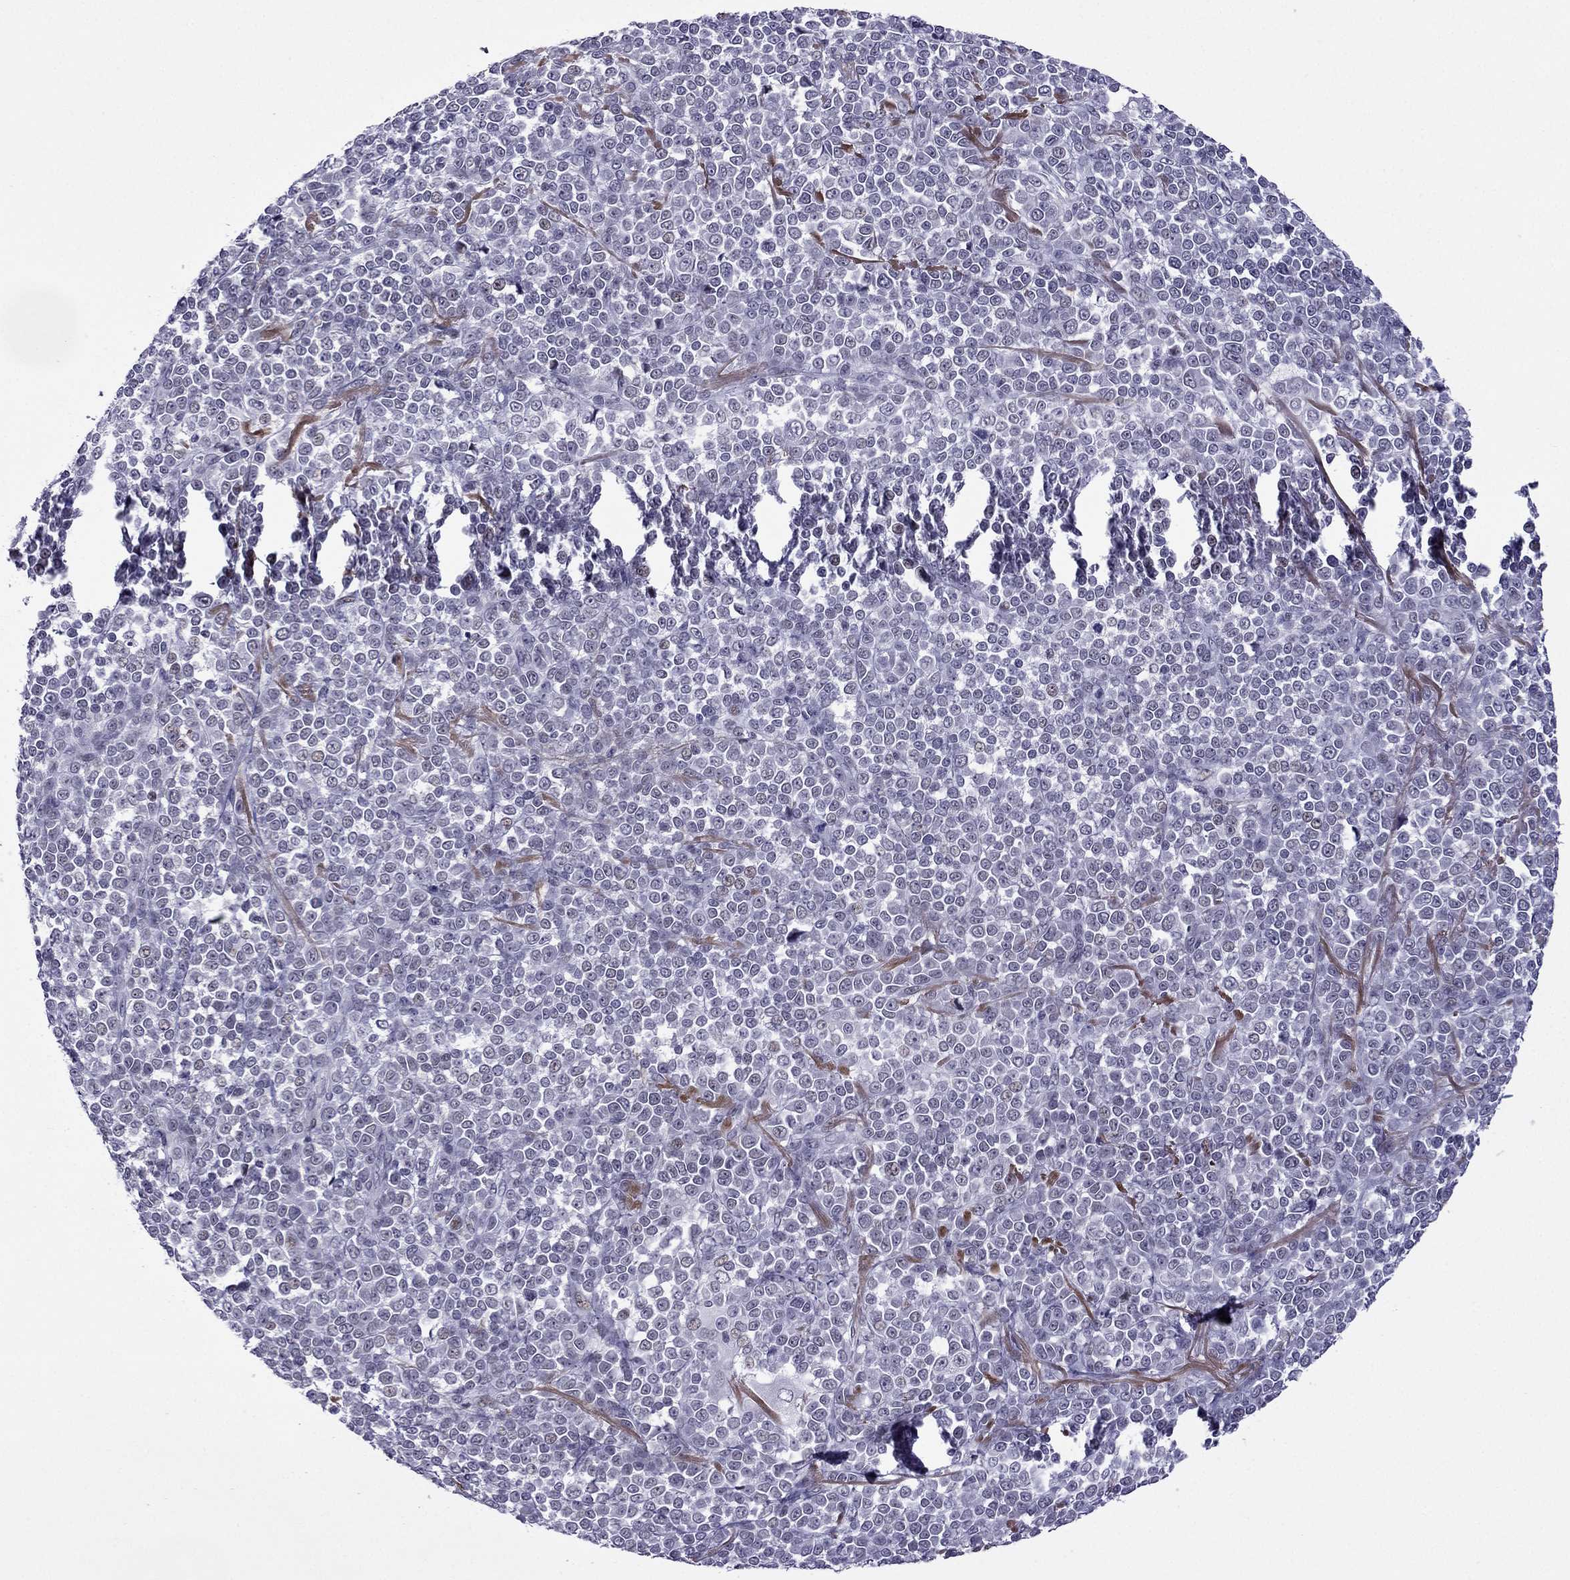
{"staining": {"intensity": "negative", "quantity": "none", "location": "none"}, "tissue": "melanoma", "cell_type": "Tumor cells", "image_type": "cancer", "snomed": [{"axis": "morphology", "description": "Malignant melanoma, NOS"}, {"axis": "topography", "description": "Skin"}], "caption": "Immunohistochemistry micrograph of human malignant melanoma stained for a protein (brown), which reveals no staining in tumor cells.", "gene": "MYLK3", "patient": {"sex": "female", "age": 95}}